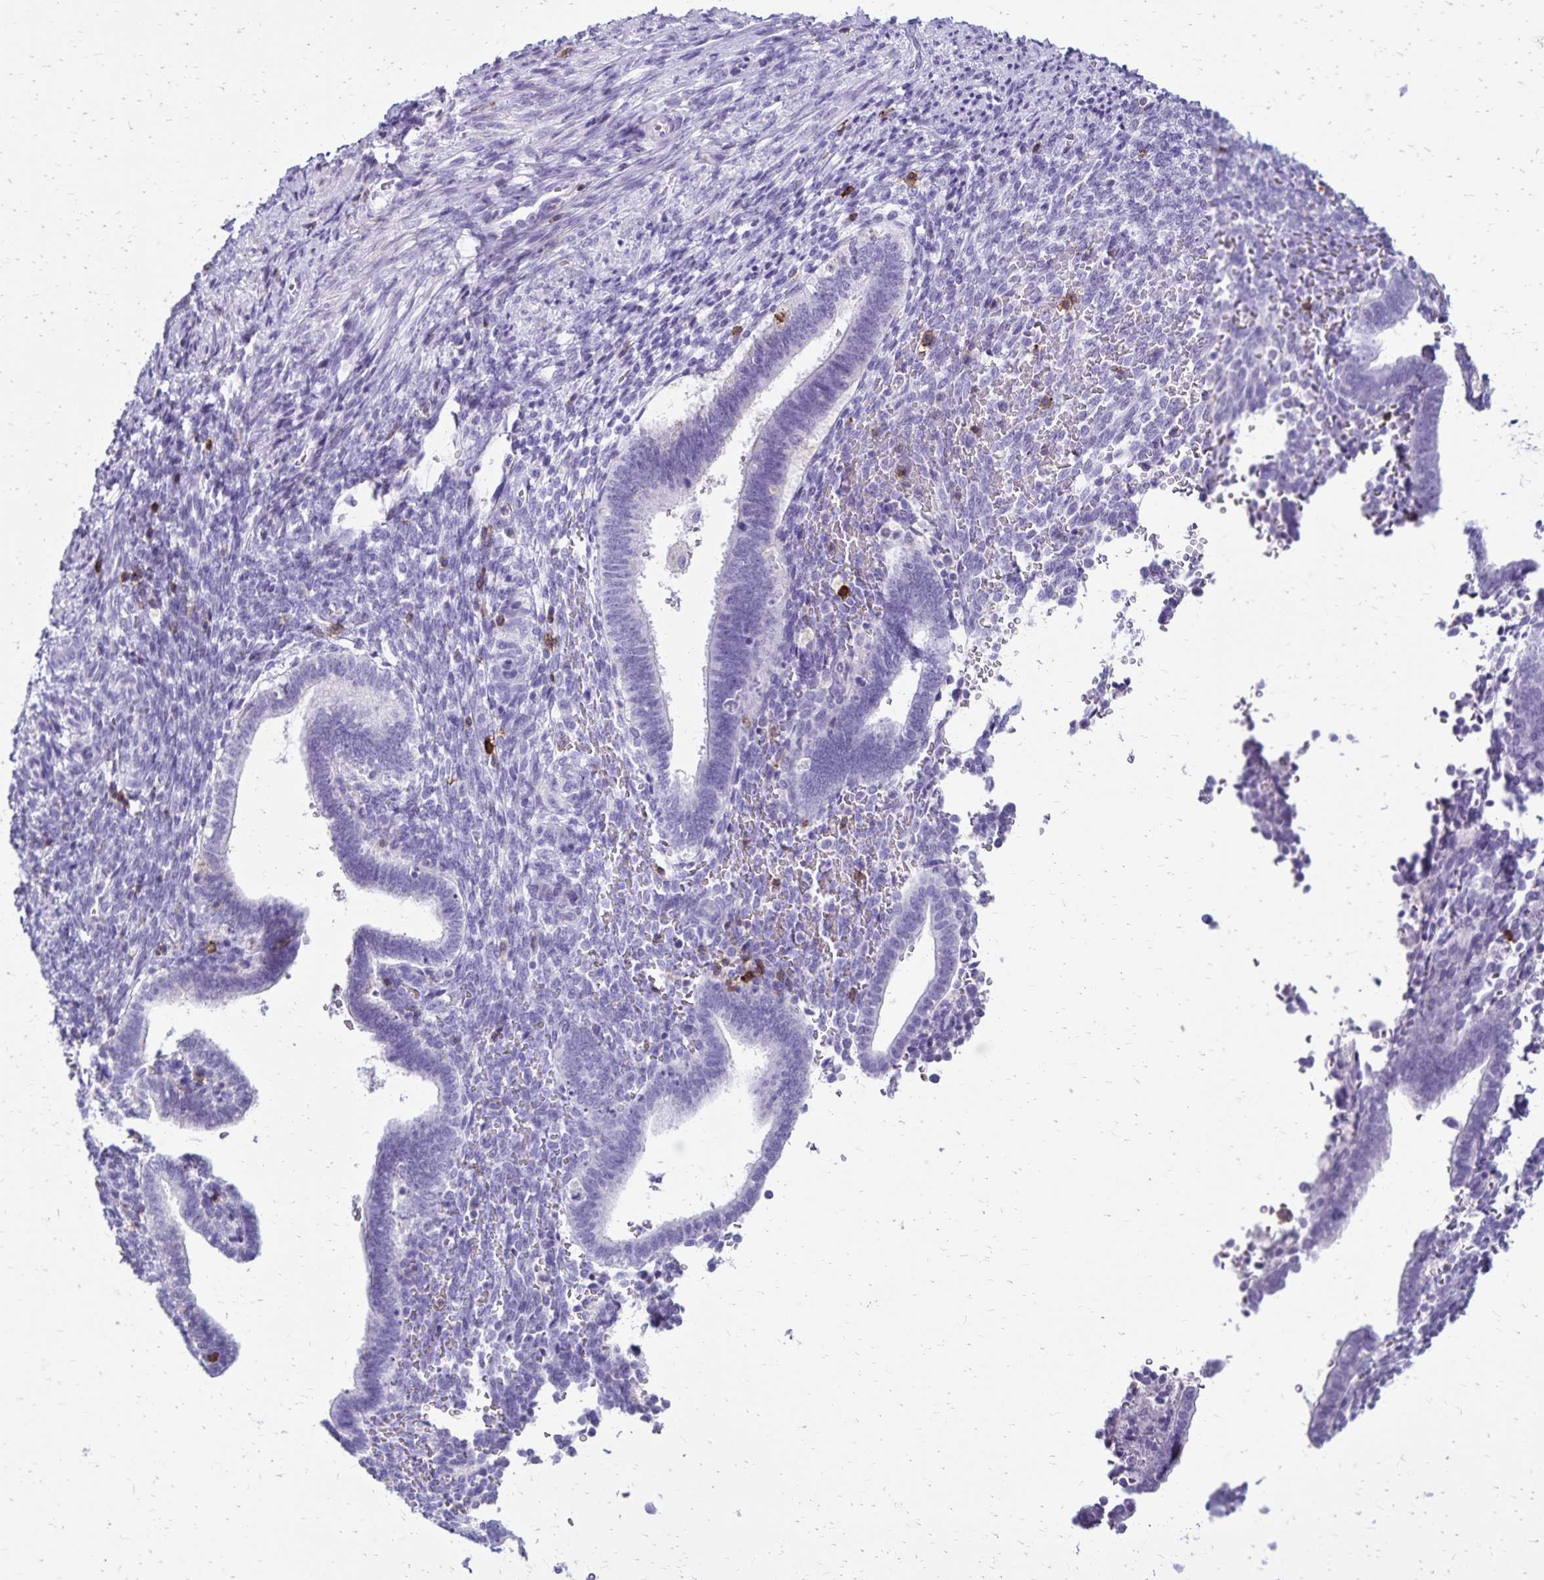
{"staining": {"intensity": "negative", "quantity": "none", "location": "none"}, "tissue": "endometrium", "cell_type": "Cells in endometrial stroma", "image_type": "normal", "snomed": [{"axis": "morphology", "description": "Normal tissue, NOS"}, {"axis": "topography", "description": "Endometrium"}], "caption": "A photomicrograph of endometrium stained for a protein displays no brown staining in cells in endometrial stroma. The staining is performed using DAB brown chromogen with nuclei counter-stained in using hematoxylin.", "gene": "CD27", "patient": {"sex": "female", "age": 34}}